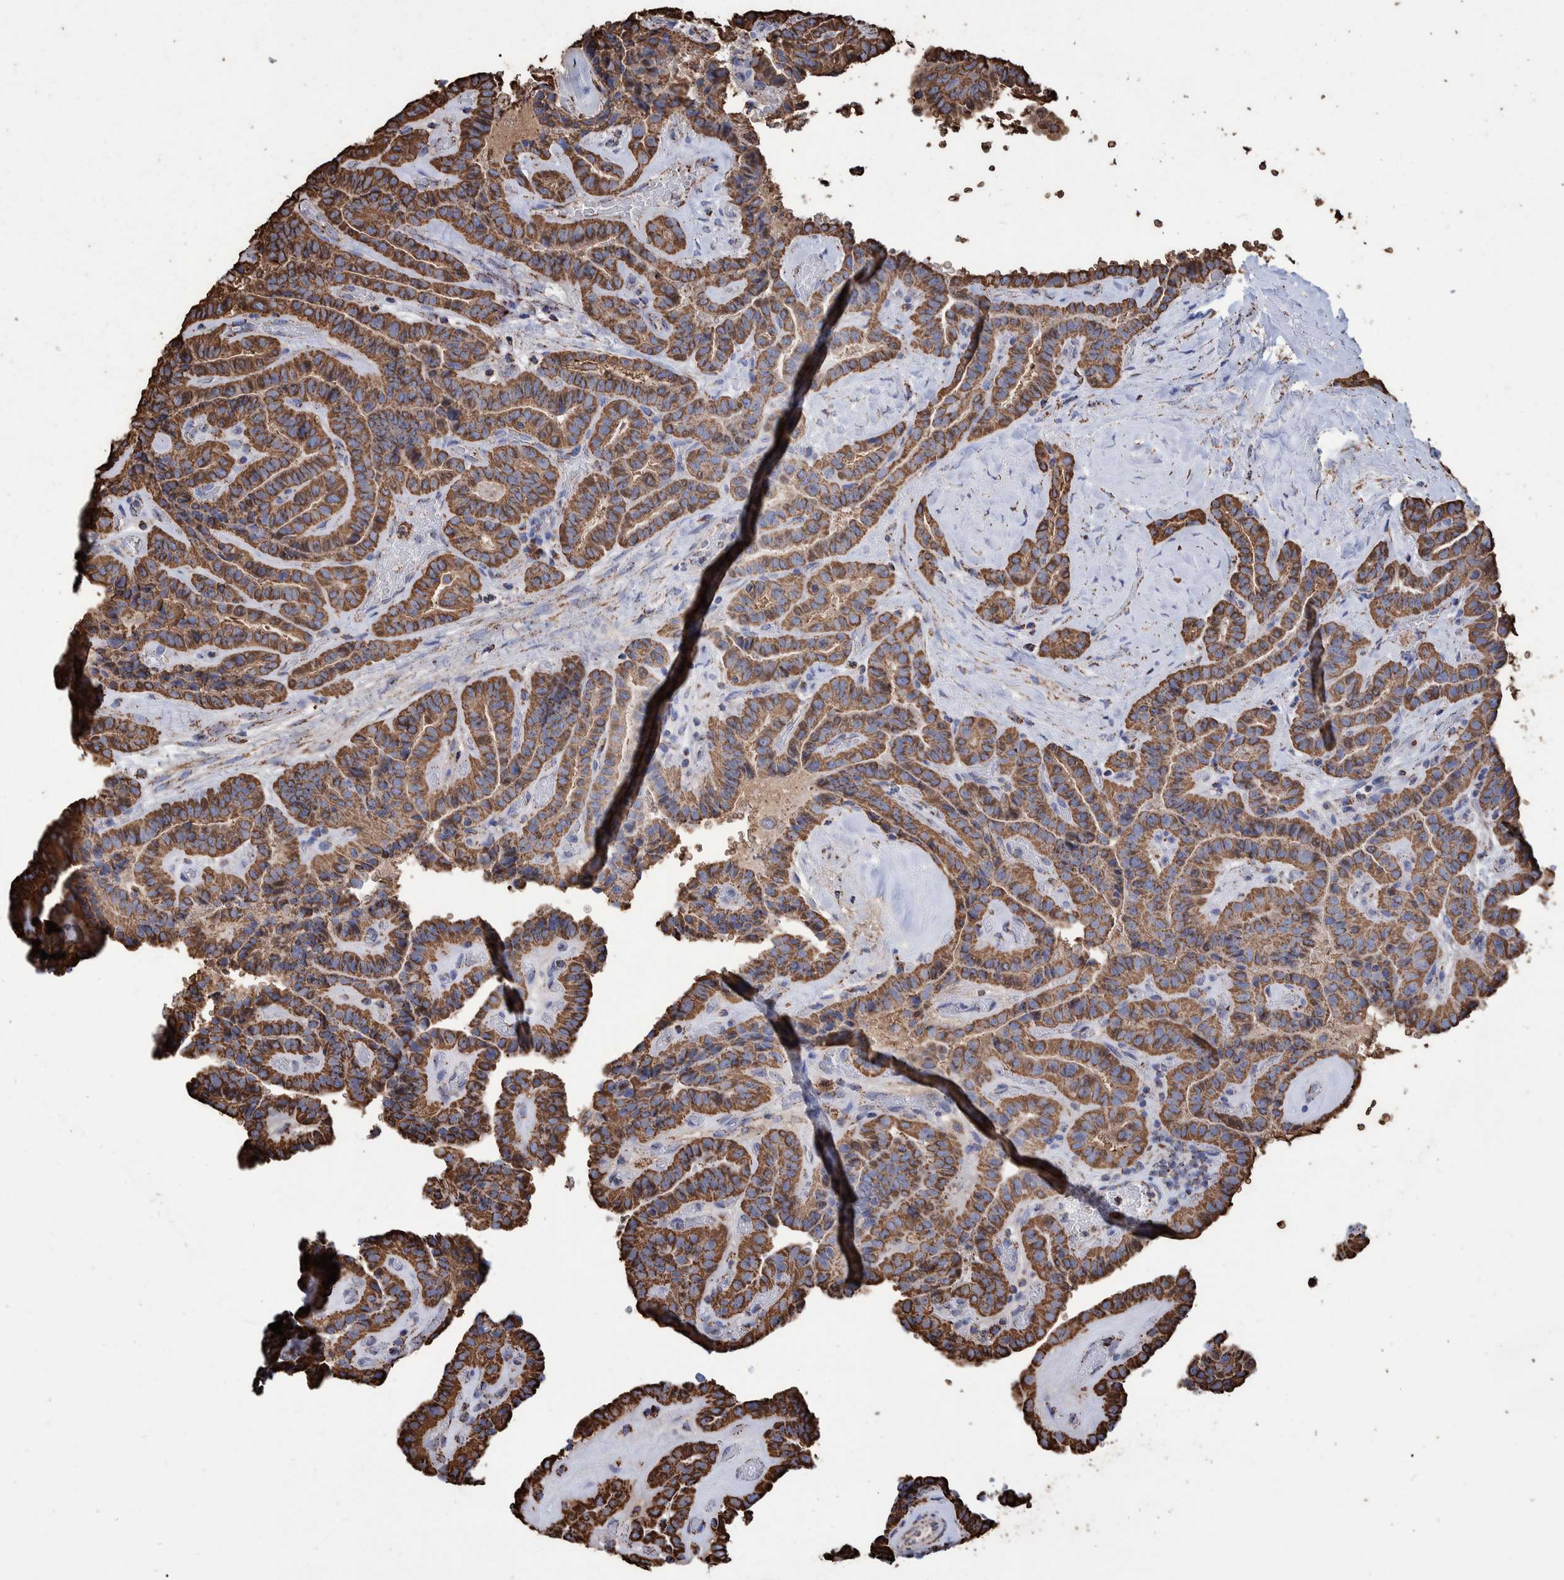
{"staining": {"intensity": "strong", "quantity": ">75%", "location": "cytoplasmic/membranous"}, "tissue": "thyroid cancer", "cell_type": "Tumor cells", "image_type": "cancer", "snomed": [{"axis": "morphology", "description": "Papillary adenocarcinoma, NOS"}, {"axis": "topography", "description": "Thyroid gland"}], "caption": "Immunohistochemistry (DAB) staining of thyroid papillary adenocarcinoma reveals strong cytoplasmic/membranous protein expression in approximately >75% of tumor cells.", "gene": "VPS26C", "patient": {"sex": "male", "age": 77}}